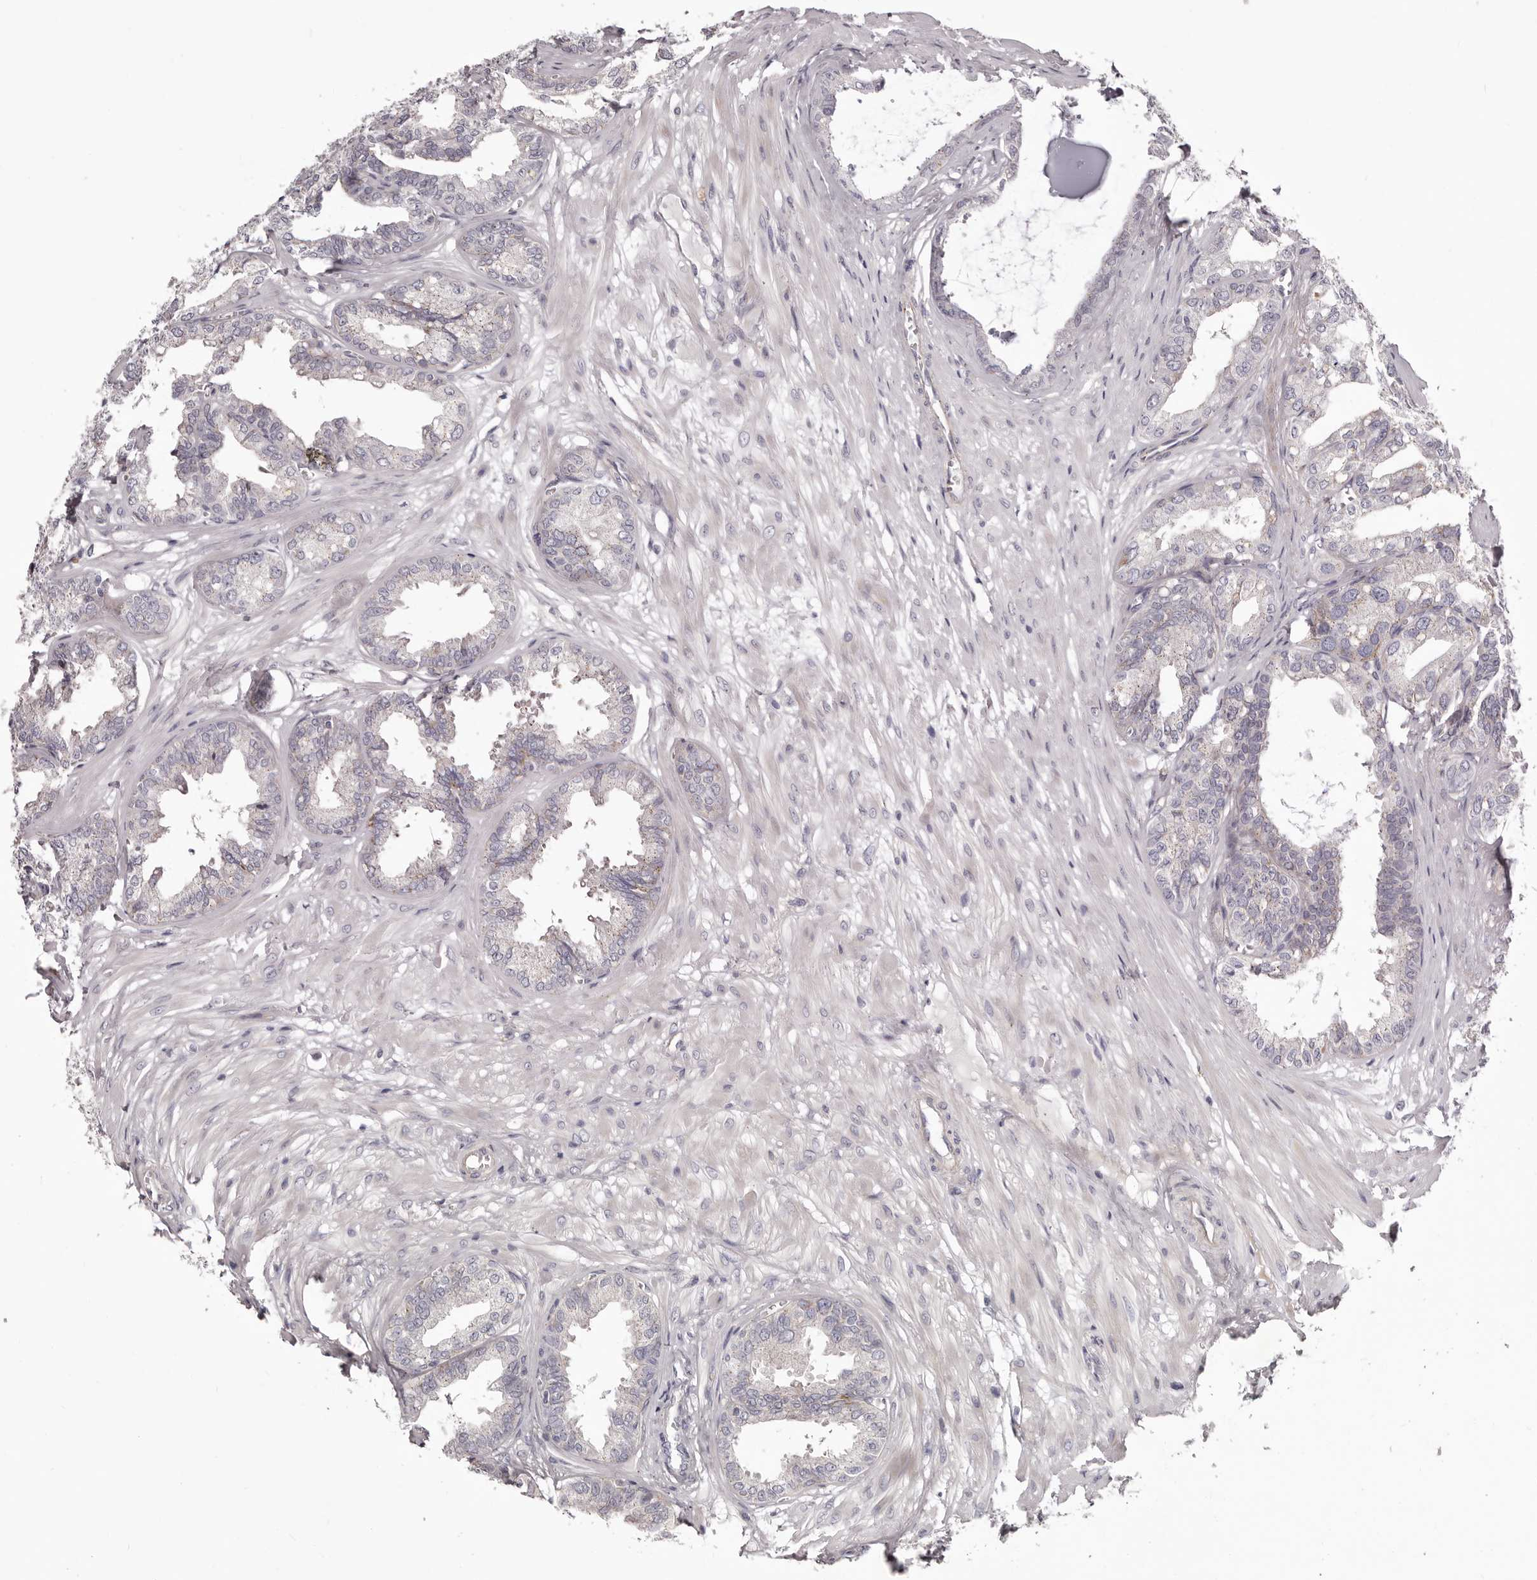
{"staining": {"intensity": "negative", "quantity": "none", "location": "none"}, "tissue": "seminal vesicle", "cell_type": "Glandular cells", "image_type": "normal", "snomed": [{"axis": "morphology", "description": "Normal tissue, NOS"}, {"axis": "topography", "description": "Prostate"}, {"axis": "topography", "description": "Seminal veicle"}], "caption": "Benign seminal vesicle was stained to show a protein in brown. There is no significant staining in glandular cells.", "gene": "PEG10", "patient": {"sex": "male", "age": 51}}